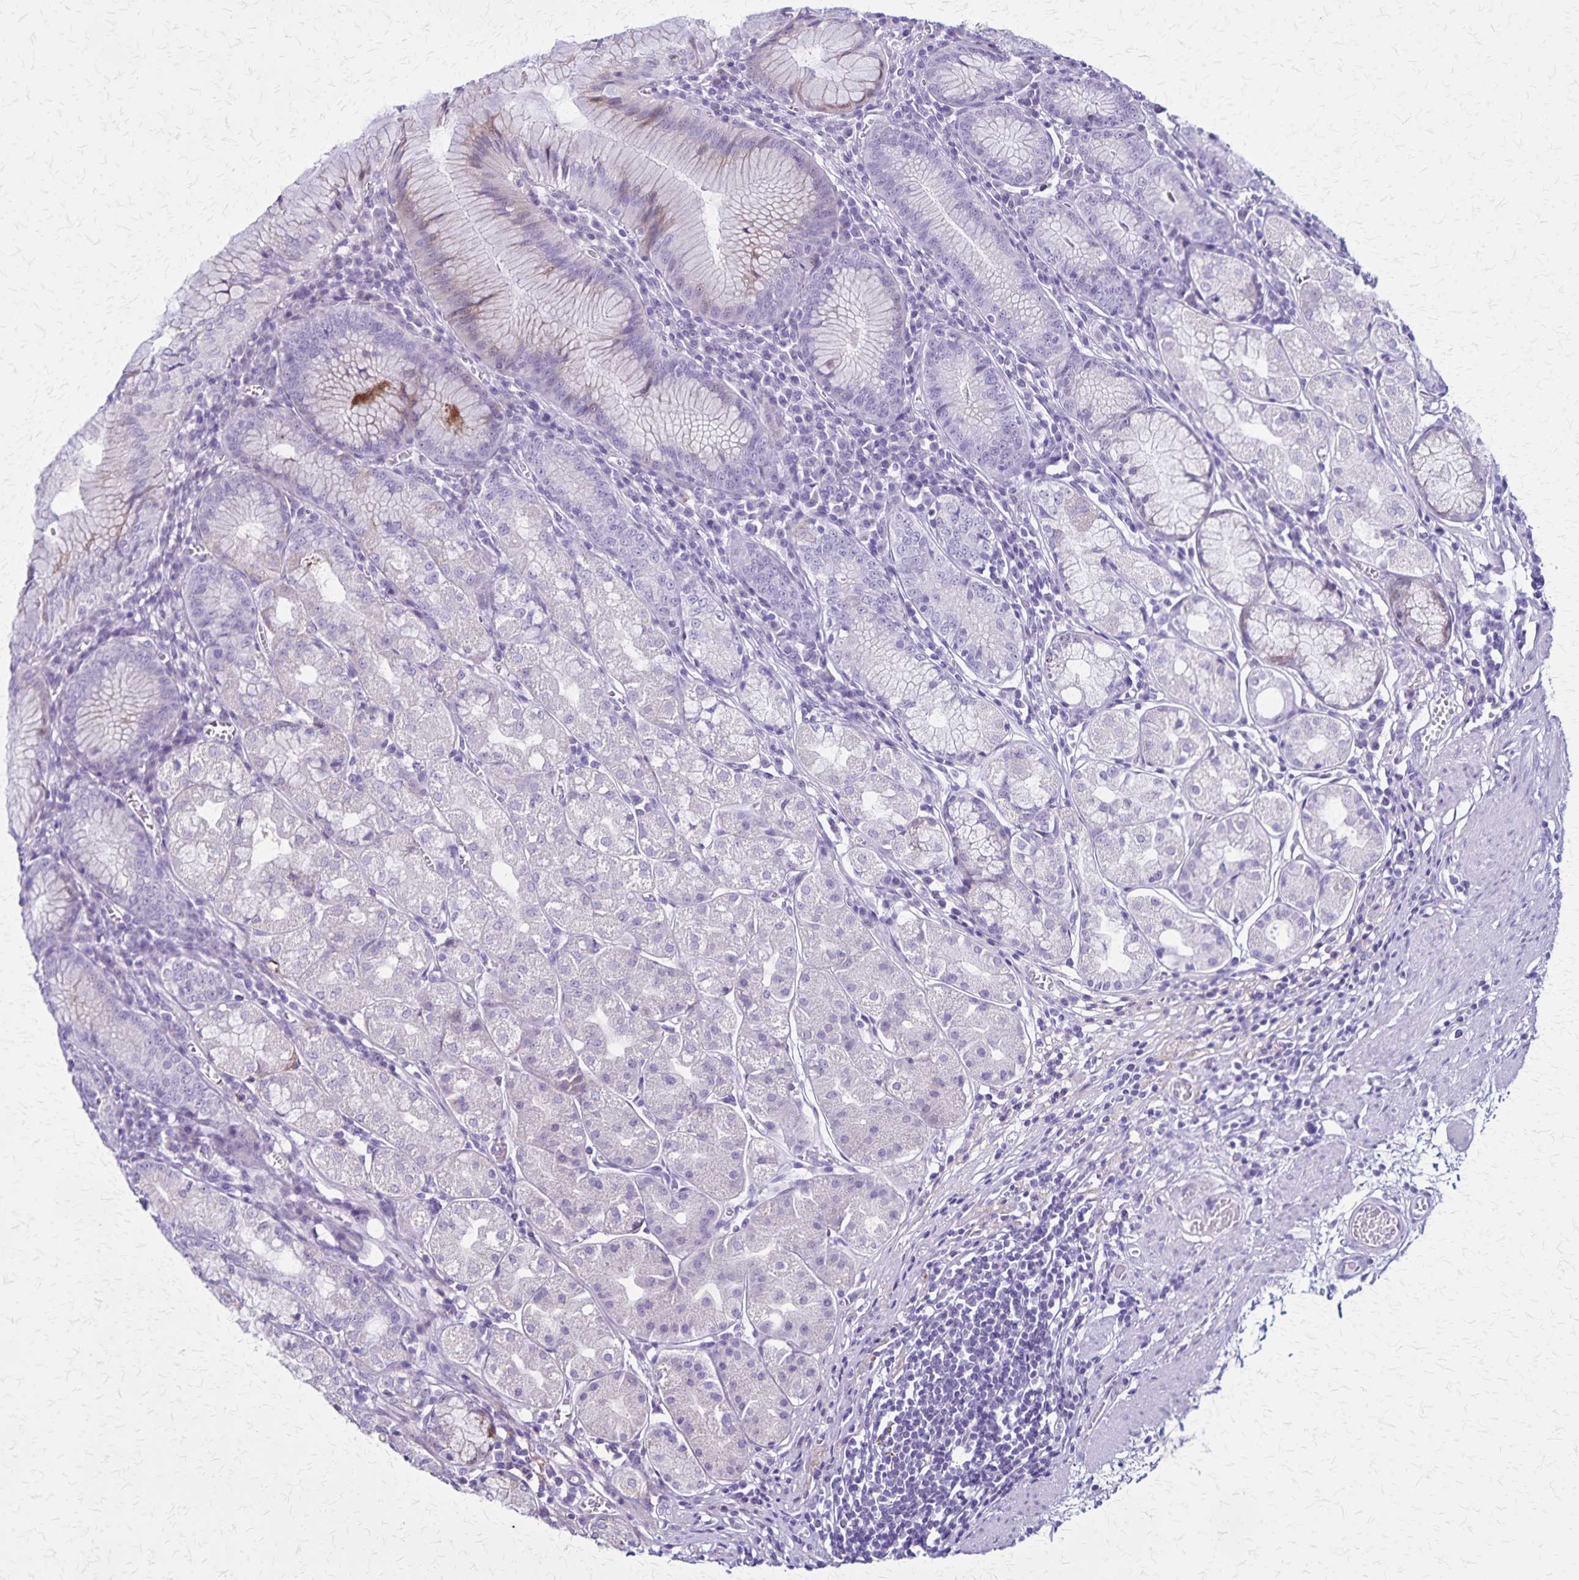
{"staining": {"intensity": "negative", "quantity": "none", "location": "none"}, "tissue": "stomach", "cell_type": "Glandular cells", "image_type": "normal", "snomed": [{"axis": "morphology", "description": "Normal tissue, NOS"}, {"axis": "topography", "description": "Stomach"}], "caption": "Immunohistochemistry (IHC) image of benign stomach: human stomach stained with DAB exhibits no significant protein staining in glandular cells.", "gene": "OR51B5", "patient": {"sex": "male", "age": 55}}